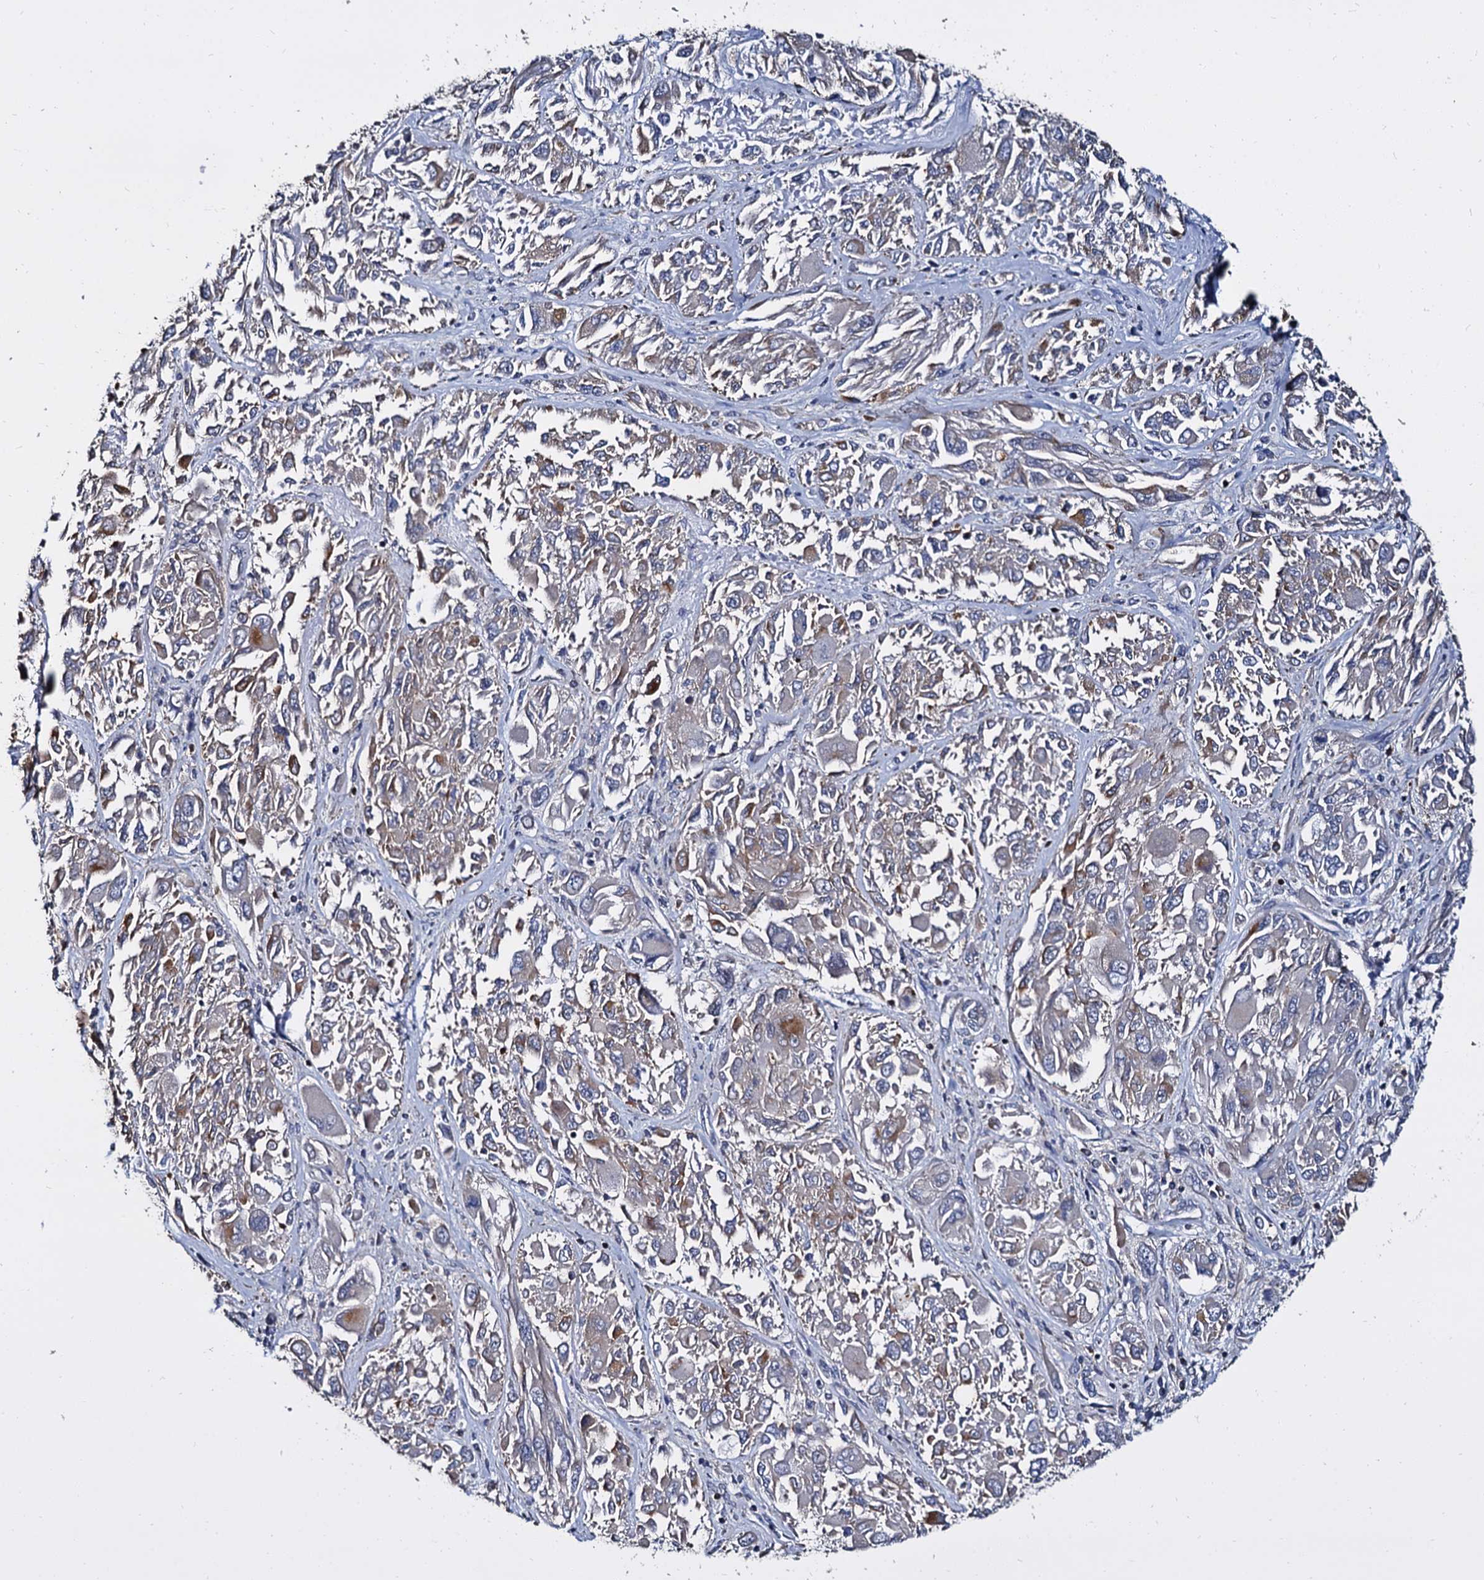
{"staining": {"intensity": "weak", "quantity": "<25%", "location": "cytoplasmic/membranous"}, "tissue": "melanoma", "cell_type": "Tumor cells", "image_type": "cancer", "snomed": [{"axis": "morphology", "description": "Malignant melanoma, NOS"}, {"axis": "topography", "description": "Skin"}], "caption": "This is an IHC histopathology image of melanoma. There is no positivity in tumor cells.", "gene": "ANKRD13A", "patient": {"sex": "female", "age": 91}}